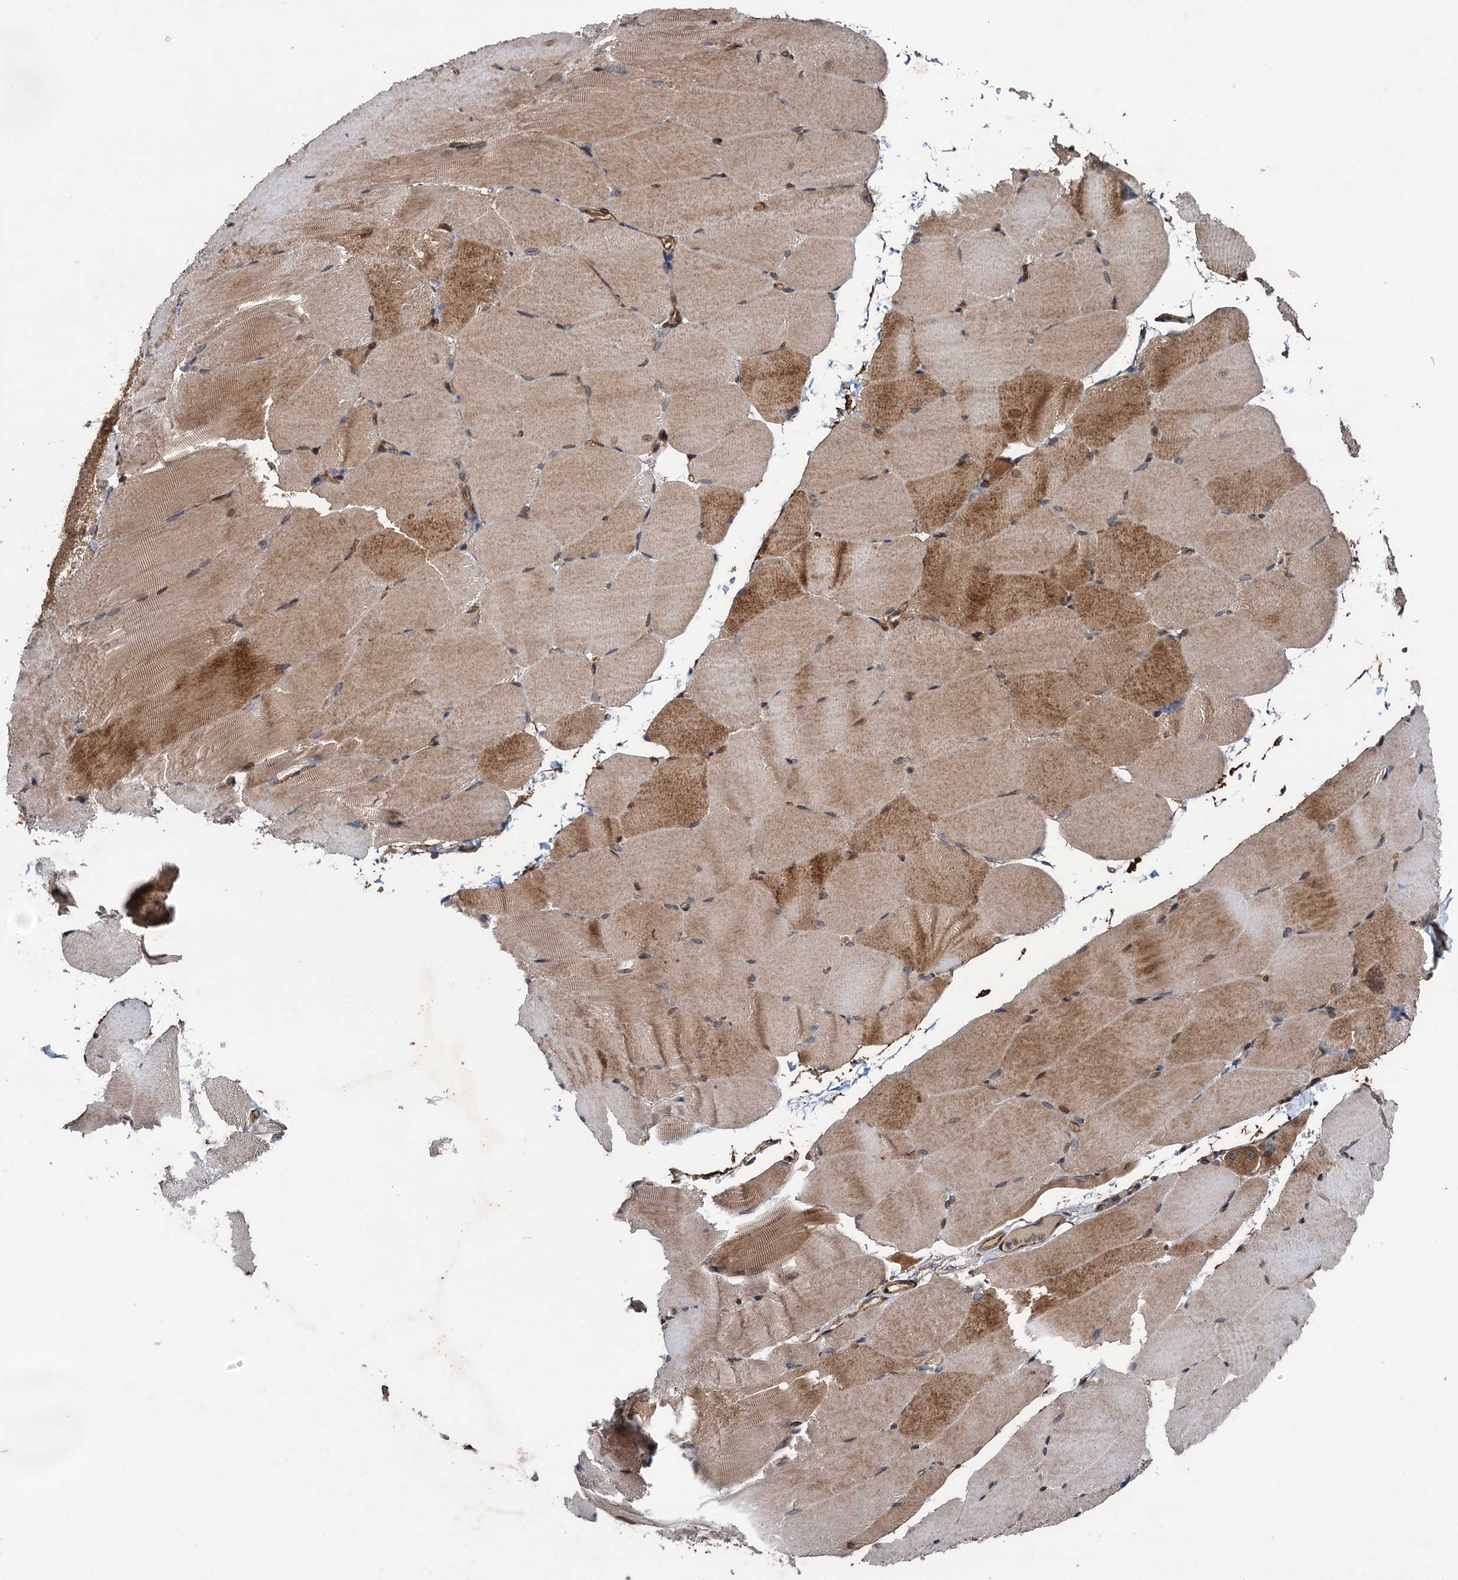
{"staining": {"intensity": "moderate", "quantity": "25%-75%", "location": "cytoplasmic/membranous"}, "tissue": "skeletal muscle", "cell_type": "Myocytes", "image_type": "normal", "snomed": [{"axis": "morphology", "description": "Normal tissue, NOS"}, {"axis": "topography", "description": "Skeletal muscle"}, {"axis": "topography", "description": "Parathyroid gland"}], "caption": "About 25%-75% of myocytes in unremarkable skeletal muscle reveal moderate cytoplasmic/membranous protein staining as visualized by brown immunohistochemical staining.", "gene": "RHOBTB1", "patient": {"sex": "female", "age": 37}}